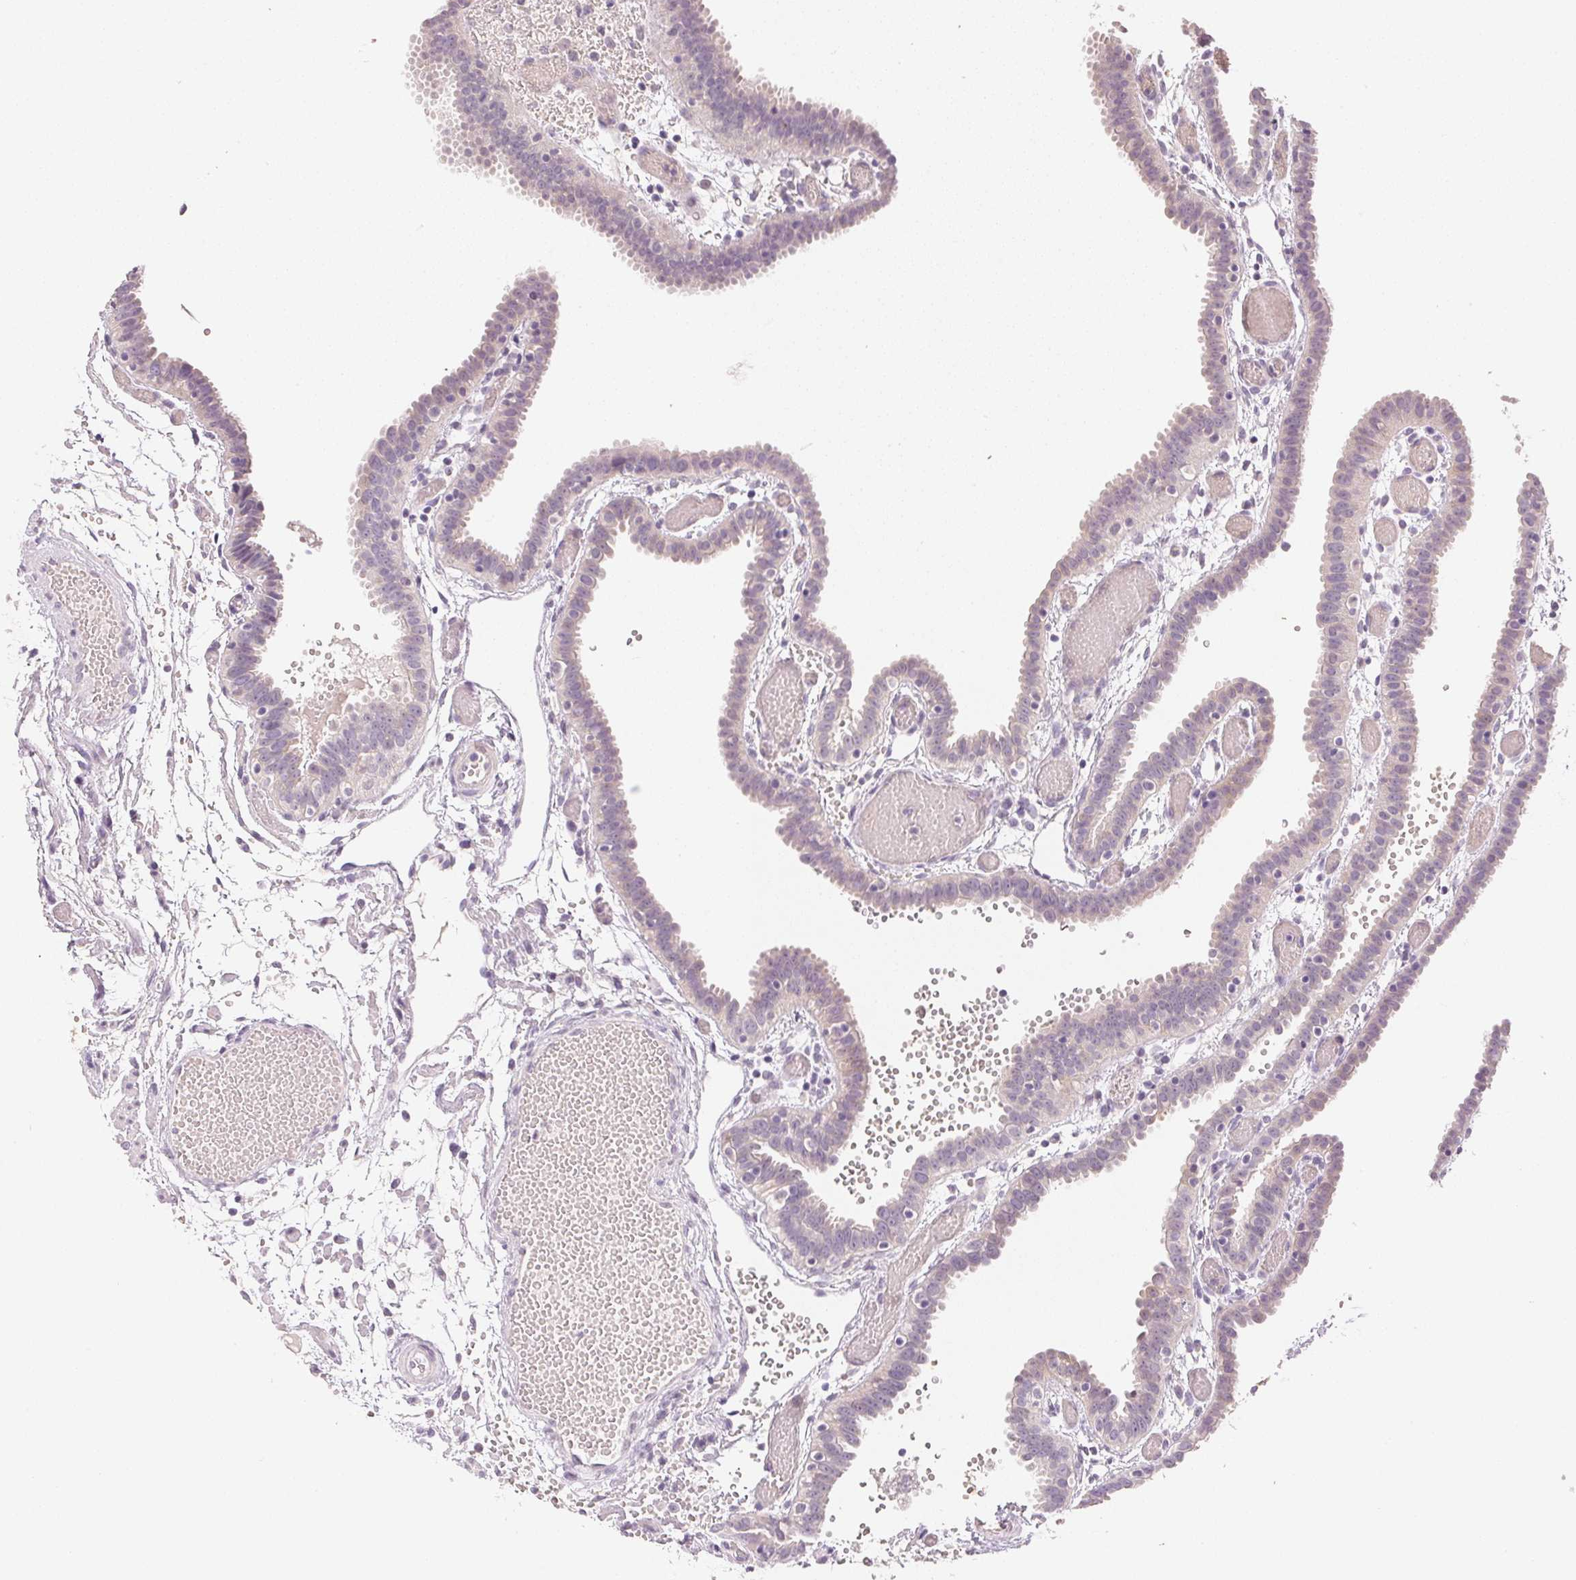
{"staining": {"intensity": "negative", "quantity": "none", "location": "none"}, "tissue": "fallopian tube", "cell_type": "Glandular cells", "image_type": "normal", "snomed": [{"axis": "morphology", "description": "Normal tissue, NOS"}, {"axis": "topography", "description": "Fallopian tube"}], "caption": "Immunohistochemistry image of benign fallopian tube stained for a protein (brown), which displays no expression in glandular cells. (Stains: DAB (3,3'-diaminobenzidine) immunohistochemistry (IHC) with hematoxylin counter stain, Microscopy: brightfield microscopy at high magnification).", "gene": "DHCR24", "patient": {"sex": "female", "age": 37}}